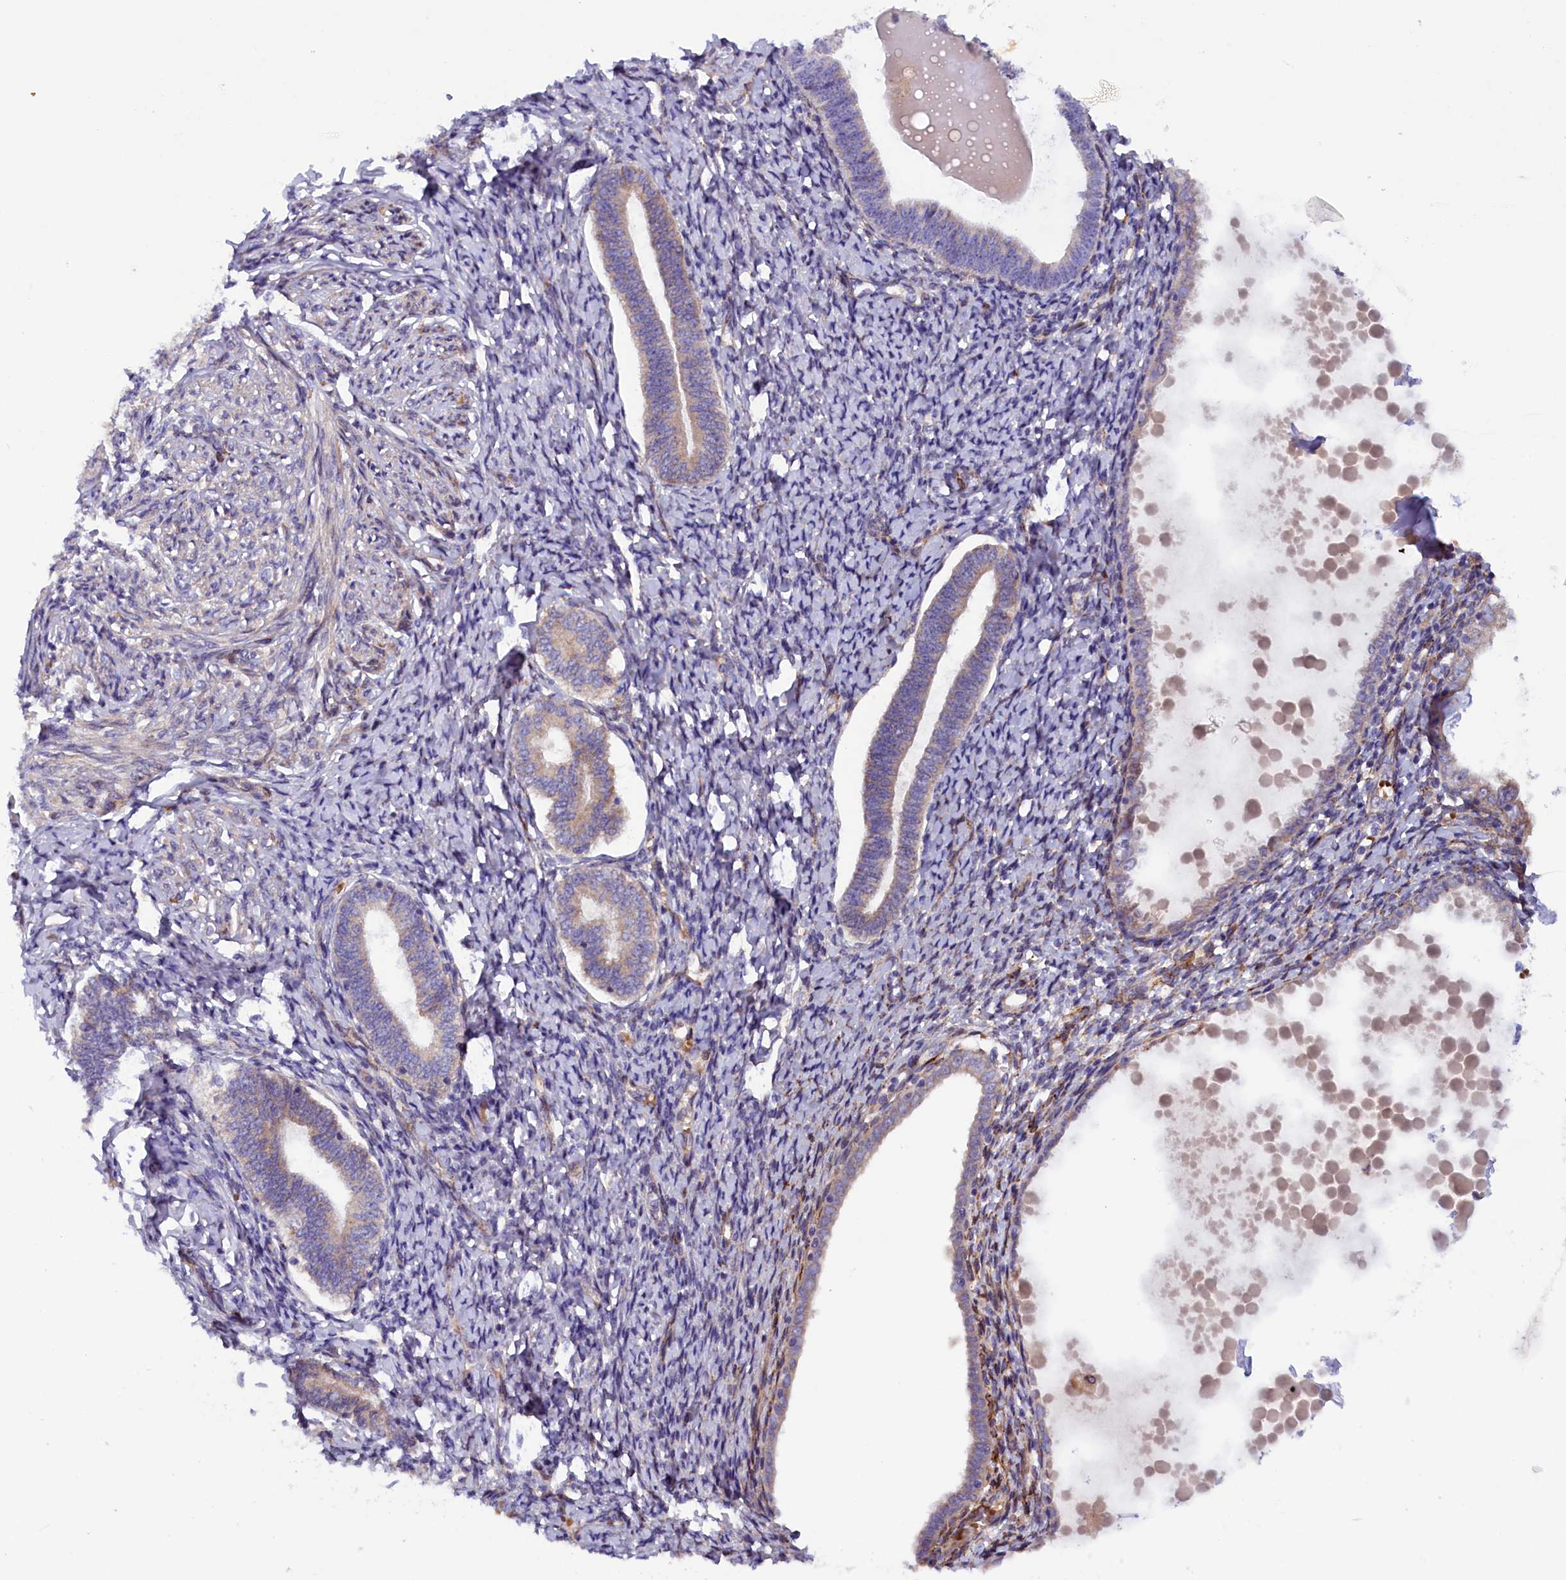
{"staining": {"intensity": "negative", "quantity": "none", "location": "none"}, "tissue": "endometrium", "cell_type": "Cells in endometrial stroma", "image_type": "normal", "snomed": [{"axis": "morphology", "description": "Normal tissue, NOS"}, {"axis": "topography", "description": "Endometrium"}], "caption": "This is a micrograph of IHC staining of unremarkable endometrium, which shows no expression in cells in endometrial stroma.", "gene": "ARRDC4", "patient": {"sex": "female", "age": 72}}